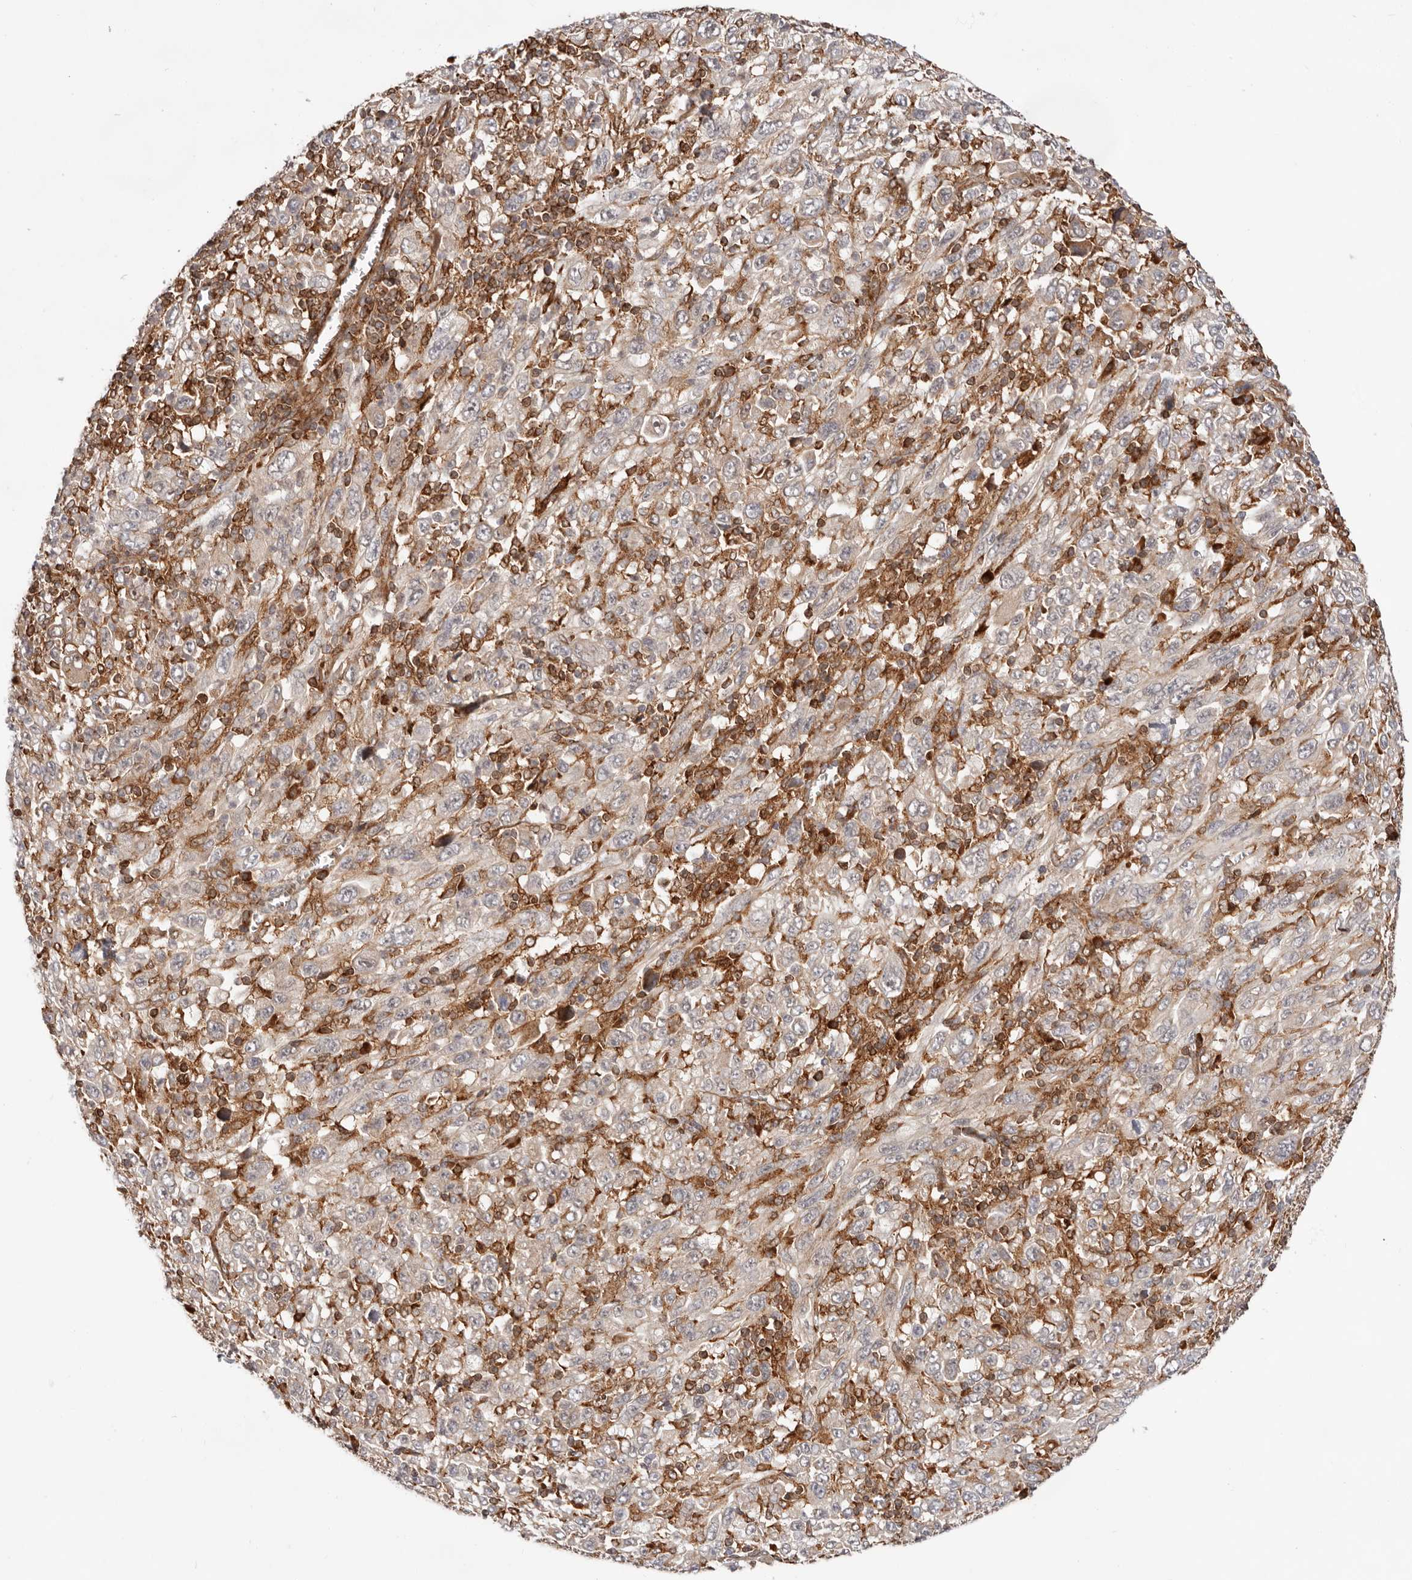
{"staining": {"intensity": "weak", "quantity": "25%-75%", "location": "cytoplasmic/membranous"}, "tissue": "melanoma", "cell_type": "Tumor cells", "image_type": "cancer", "snomed": [{"axis": "morphology", "description": "Malignant melanoma, Metastatic site"}, {"axis": "topography", "description": "Skin"}], "caption": "Melanoma tissue shows weak cytoplasmic/membranous positivity in approximately 25%-75% of tumor cells, visualized by immunohistochemistry. (DAB IHC with brightfield microscopy, high magnification).", "gene": "RNF213", "patient": {"sex": "female", "age": 56}}